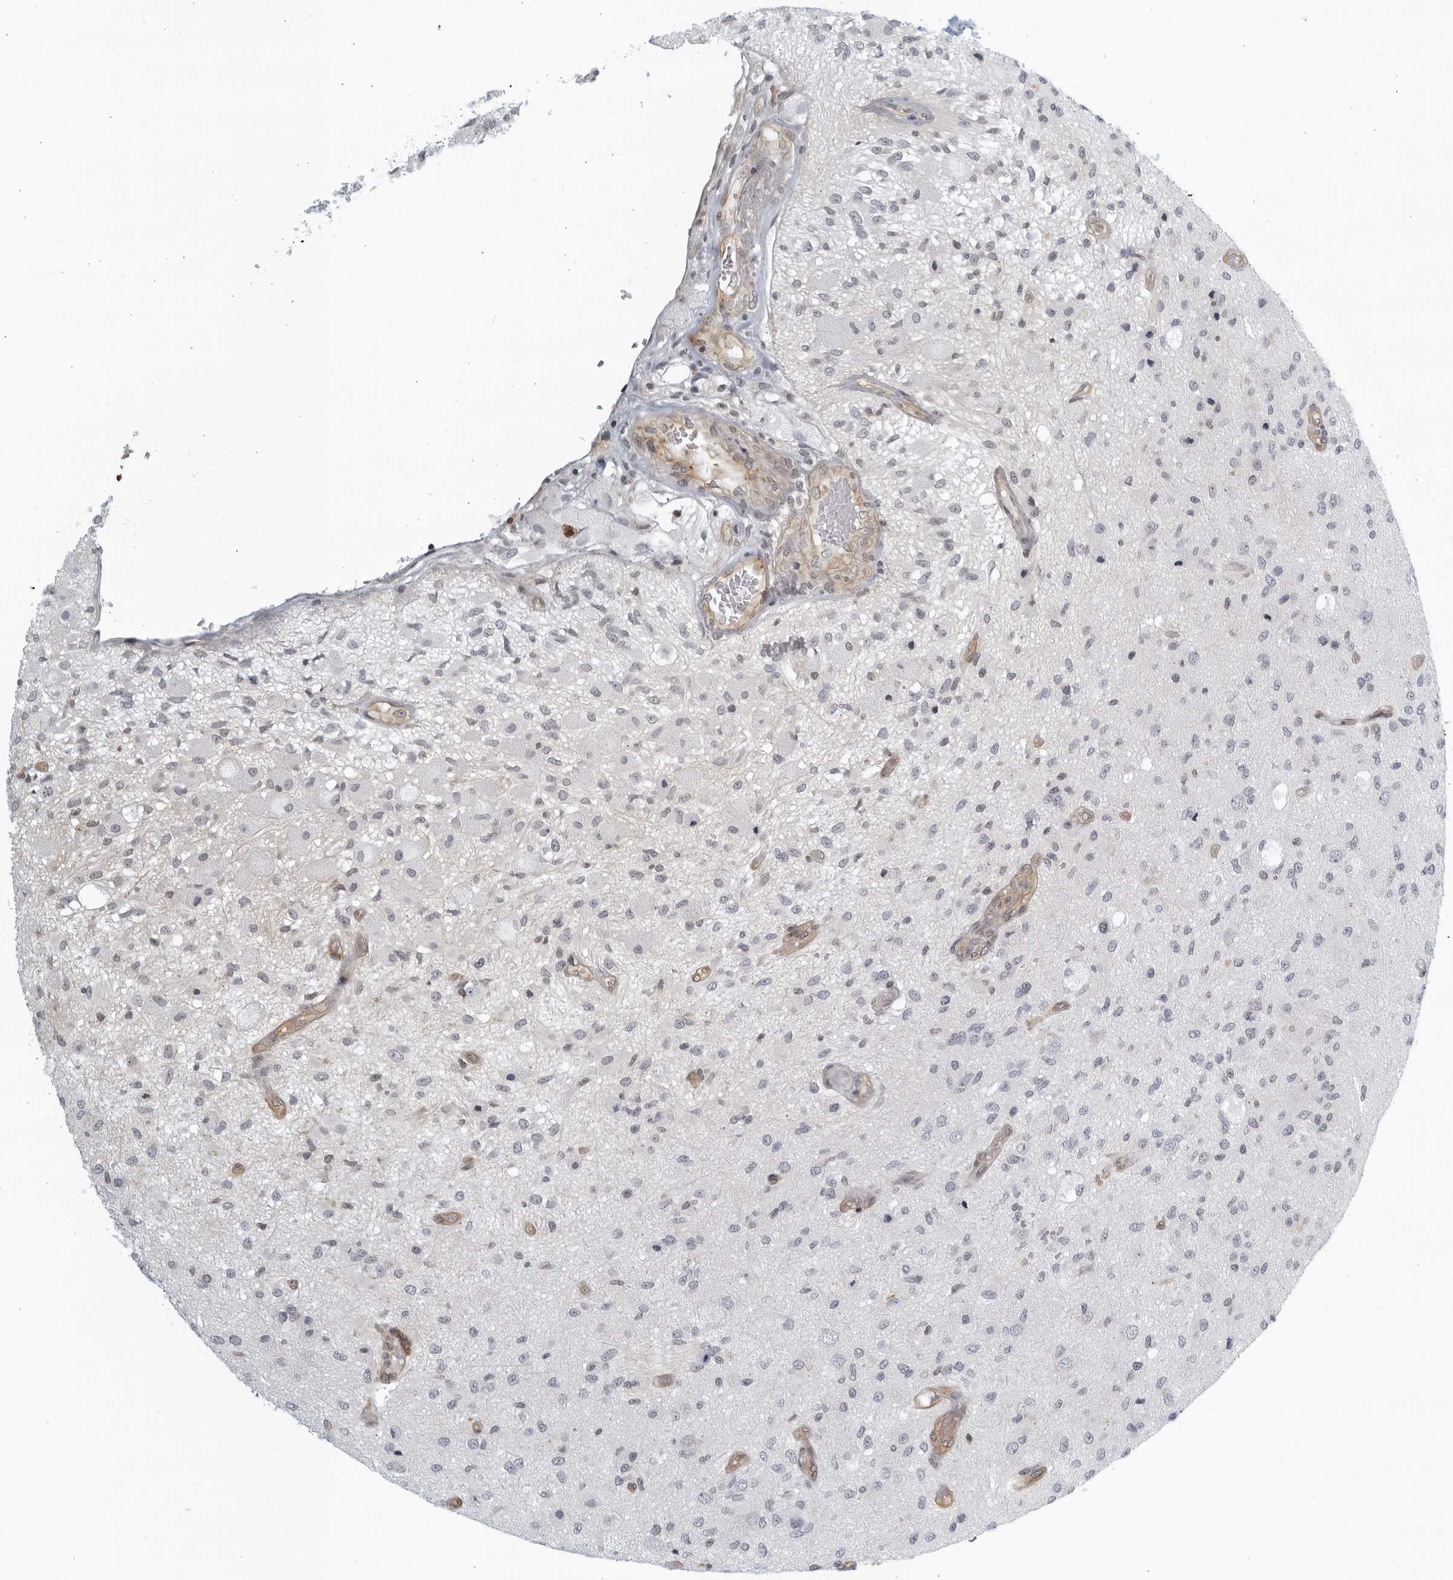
{"staining": {"intensity": "negative", "quantity": "none", "location": "none"}, "tissue": "glioma", "cell_type": "Tumor cells", "image_type": "cancer", "snomed": [{"axis": "morphology", "description": "Normal tissue, NOS"}, {"axis": "morphology", "description": "Glioma, malignant, High grade"}, {"axis": "topography", "description": "Cerebral cortex"}], "caption": "Protein analysis of malignant glioma (high-grade) demonstrates no significant staining in tumor cells.", "gene": "SERTAD4", "patient": {"sex": "male", "age": 77}}